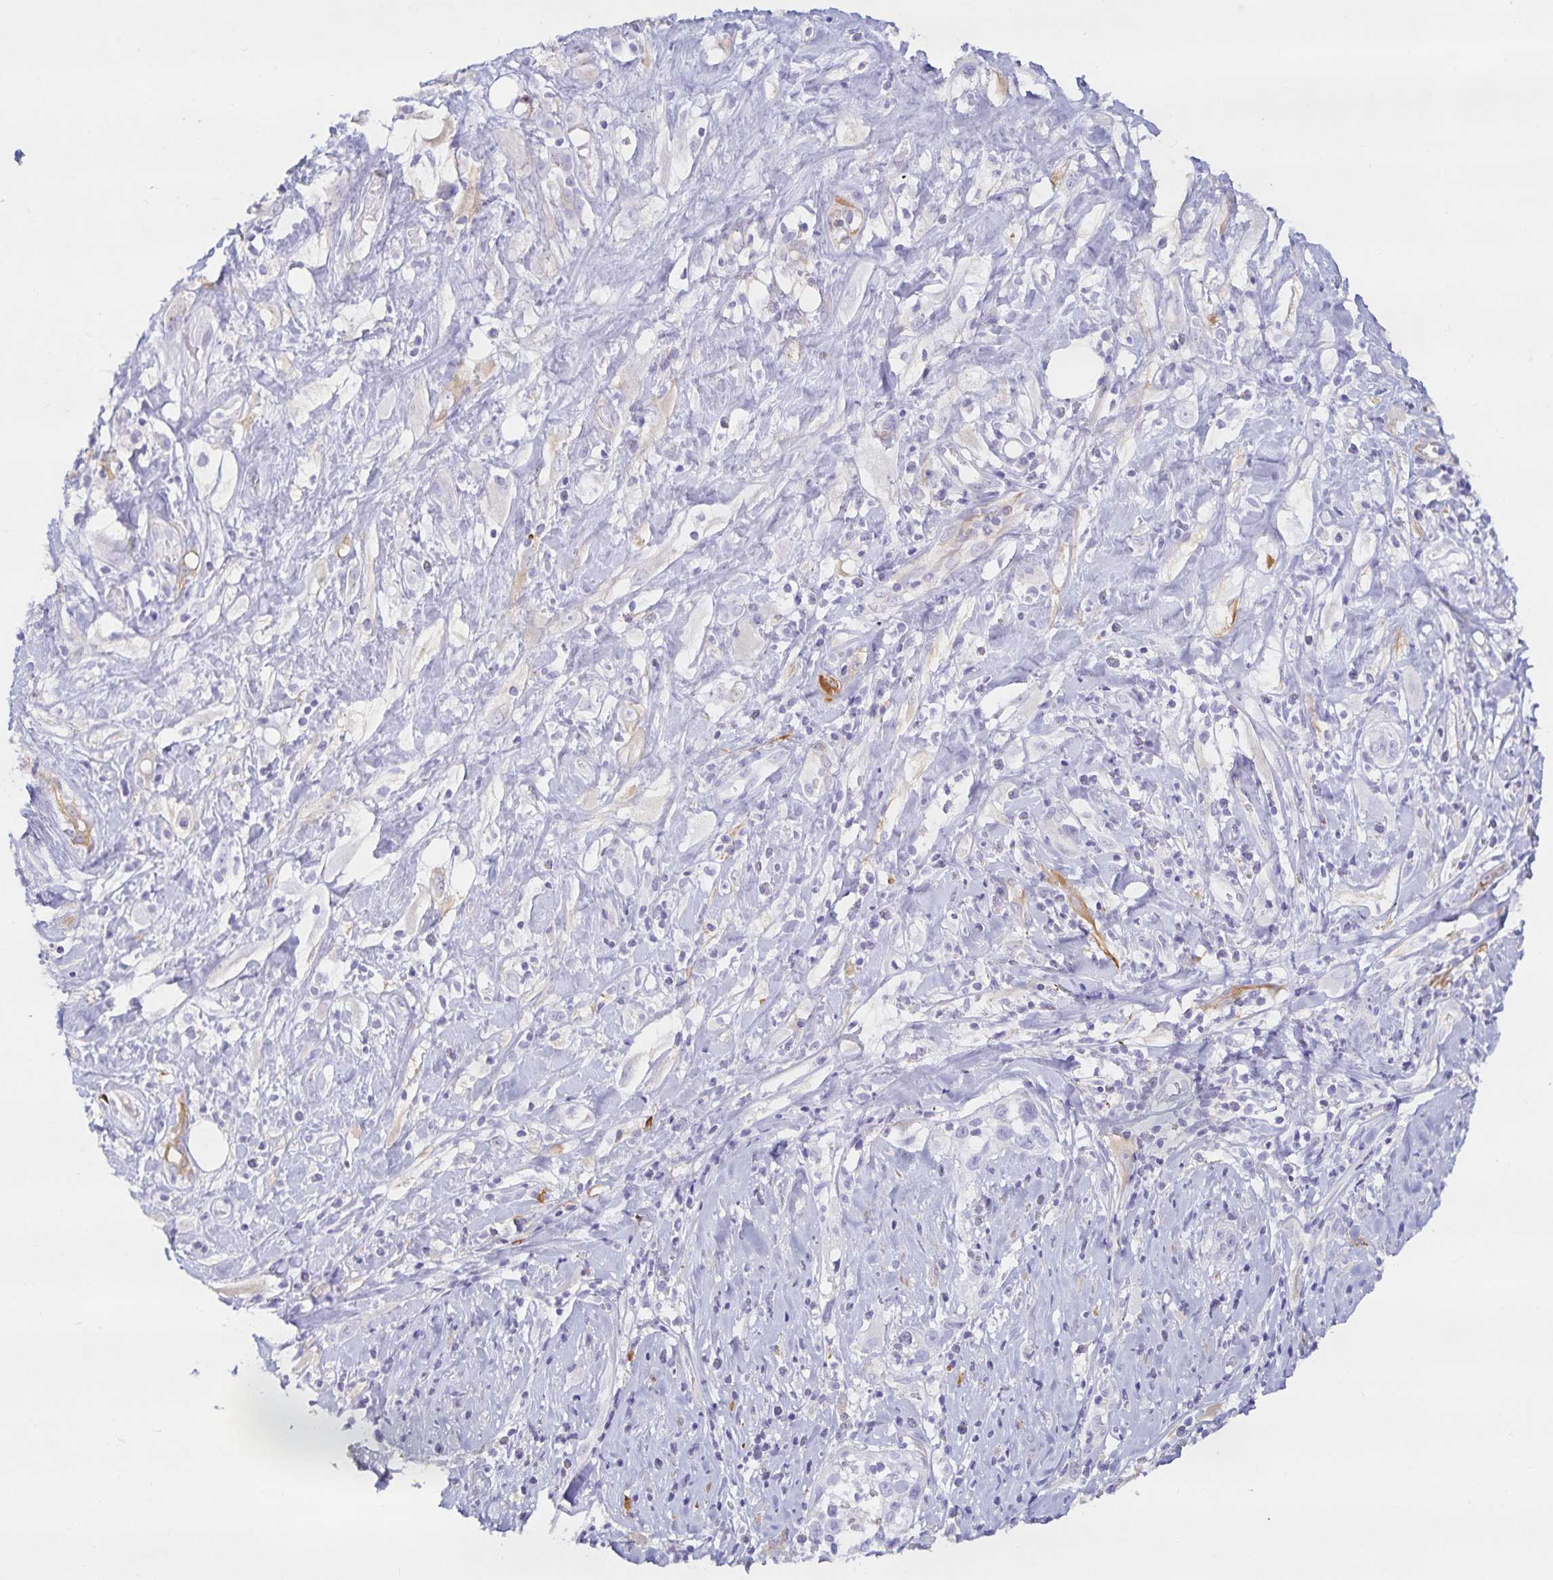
{"staining": {"intensity": "negative", "quantity": "none", "location": "none"}, "tissue": "skin cancer", "cell_type": "Tumor cells", "image_type": "cancer", "snomed": [{"axis": "morphology", "description": "Squamous cell carcinoma, NOS"}, {"axis": "topography", "description": "Skin"}], "caption": "High power microscopy photomicrograph of an immunohistochemistry histopathology image of skin squamous cell carcinoma, revealing no significant positivity in tumor cells. (DAB (3,3'-diaminobenzidine) immunohistochemistry (IHC), high magnification).", "gene": "SPAG4", "patient": {"sex": "male", "age": 82}}